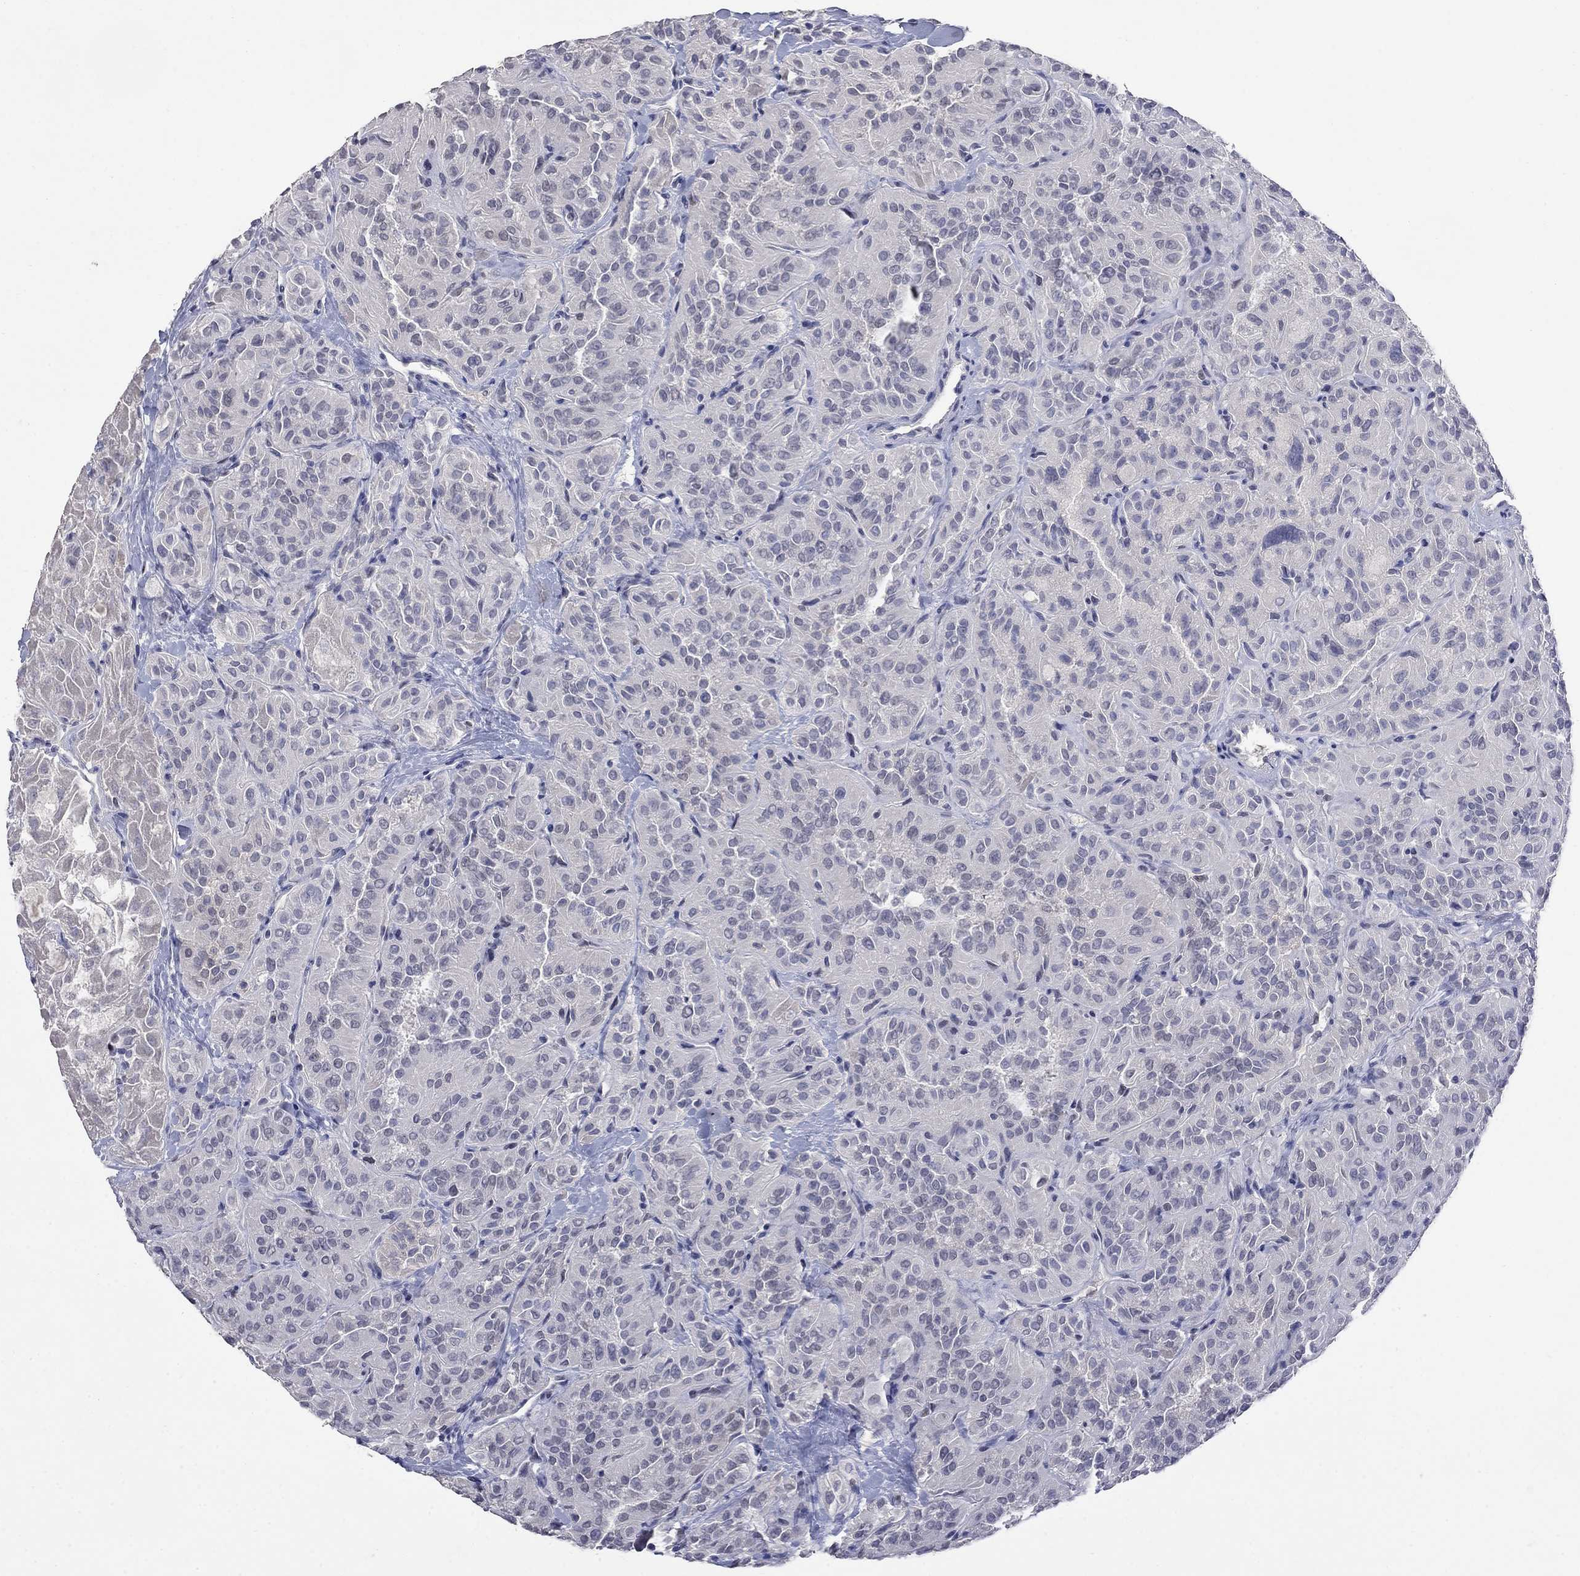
{"staining": {"intensity": "negative", "quantity": "none", "location": "none"}, "tissue": "thyroid cancer", "cell_type": "Tumor cells", "image_type": "cancer", "snomed": [{"axis": "morphology", "description": "Papillary adenocarcinoma, NOS"}, {"axis": "topography", "description": "Thyroid gland"}], "caption": "Tumor cells are negative for brown protein staining in thyroid papillary adenocarcinoma. The staining was performed using DAB to visualize the protein expression in brown, while the nuclei were stained in blue with hematoxylin (Magnification: 20x).", "gene": "SLC51A", "patient": {"sex": "female", "age": 45}}